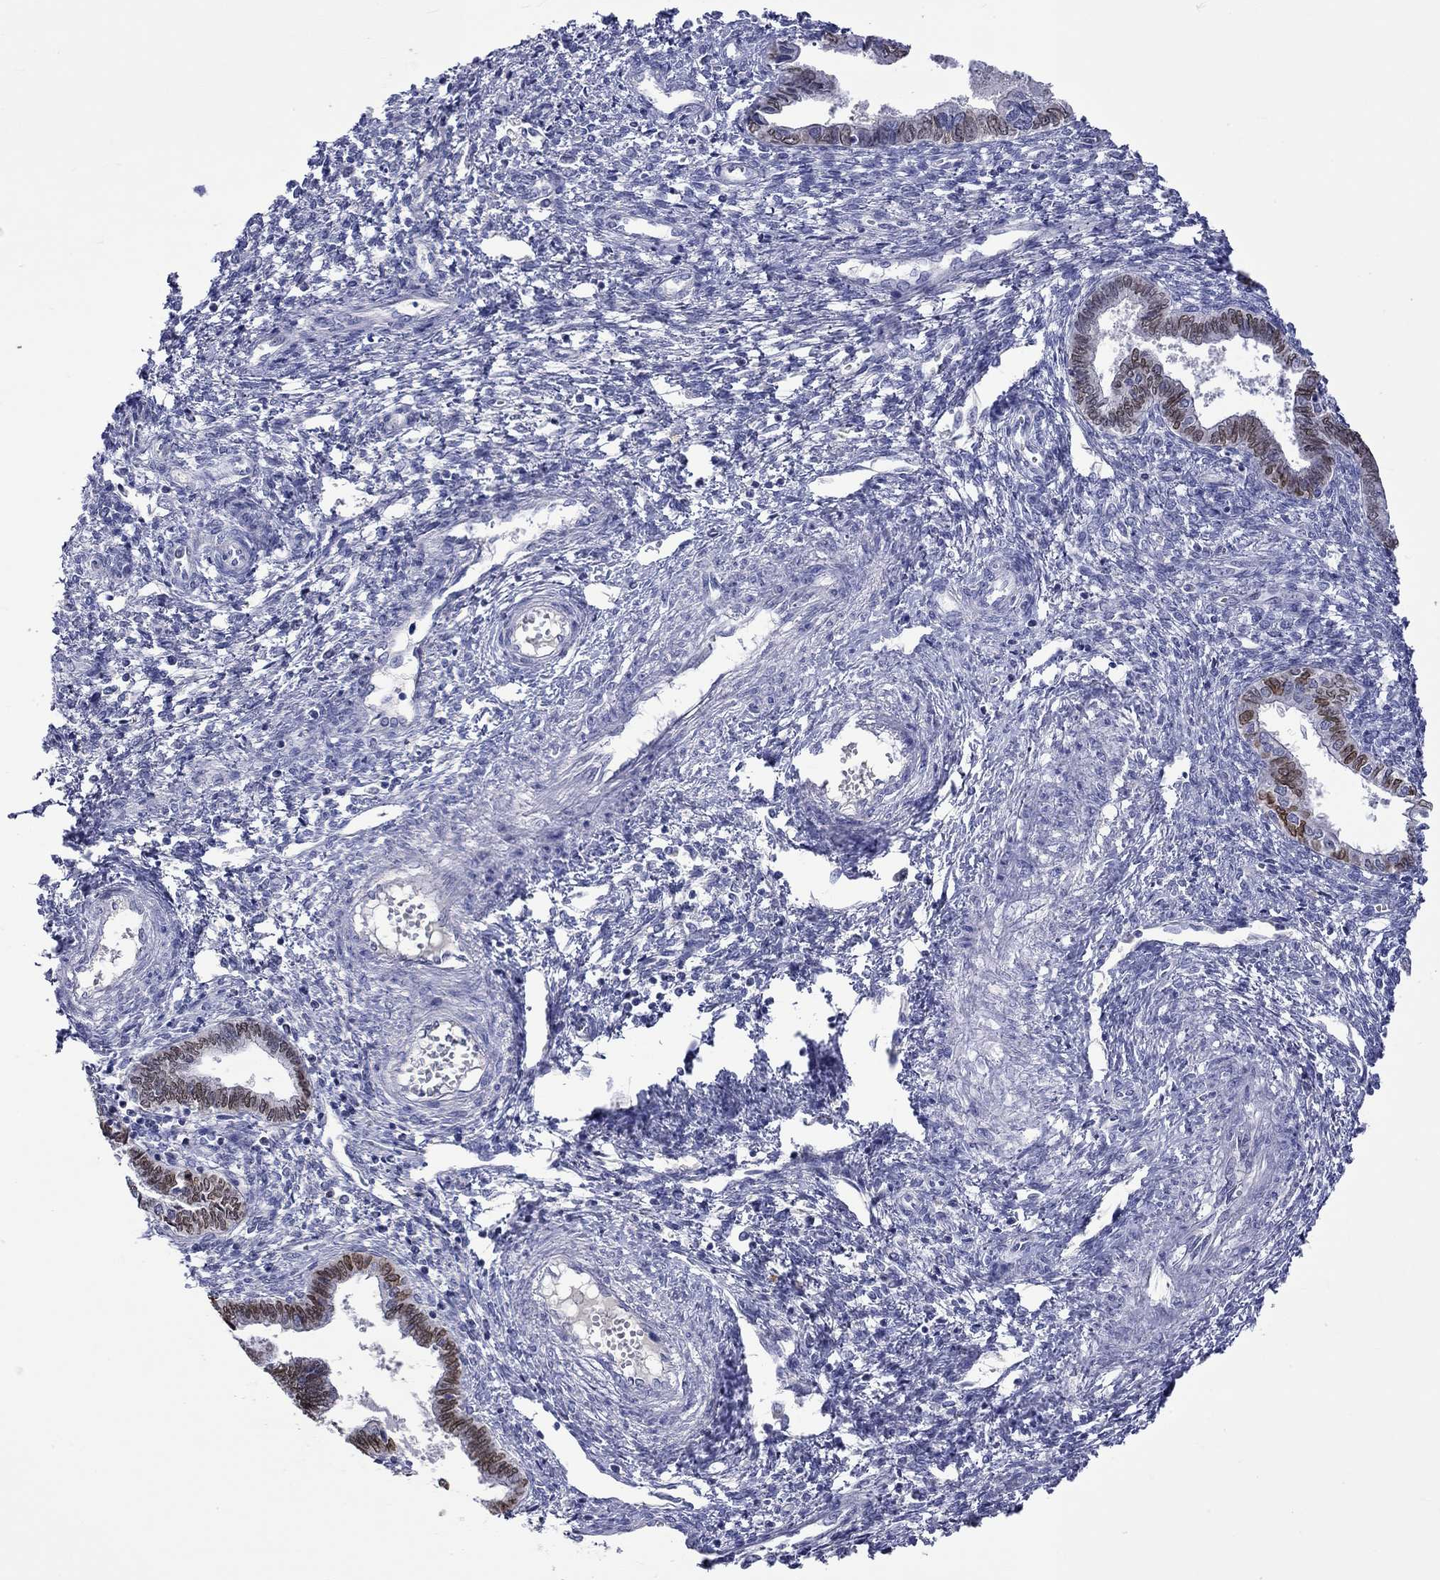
{"staining": {"intensity": "moderate", "quantity": "<25%", "location": "nuclear"}, "tissue": "cervical cancer", "cell_type": "Tumor cells", "image_type": "cancer", "snomed": [{"axis": "morphology", "description": "Adenocarcinoma, NOS"}, {"axis": "topography", "description": "Cervix"}], "caption": "High-magnification brightfield microscopy of adenocarcinoma (cervical) stained with DAB (3,3'-diaminobenzidine) (brown) and counterstained with hematoxylin (blue). tumor cells exhibit moderate nuclear staining is appreciated in approximately<25% of cells. Using DAB (3,3'-diaminobenzidine) (brown) and hematoxylin (blue) stains, captured at high magnification using brightfield microscopy.", "gene": "LRFN4", "patient": {"sex": "female", "age": 42}}